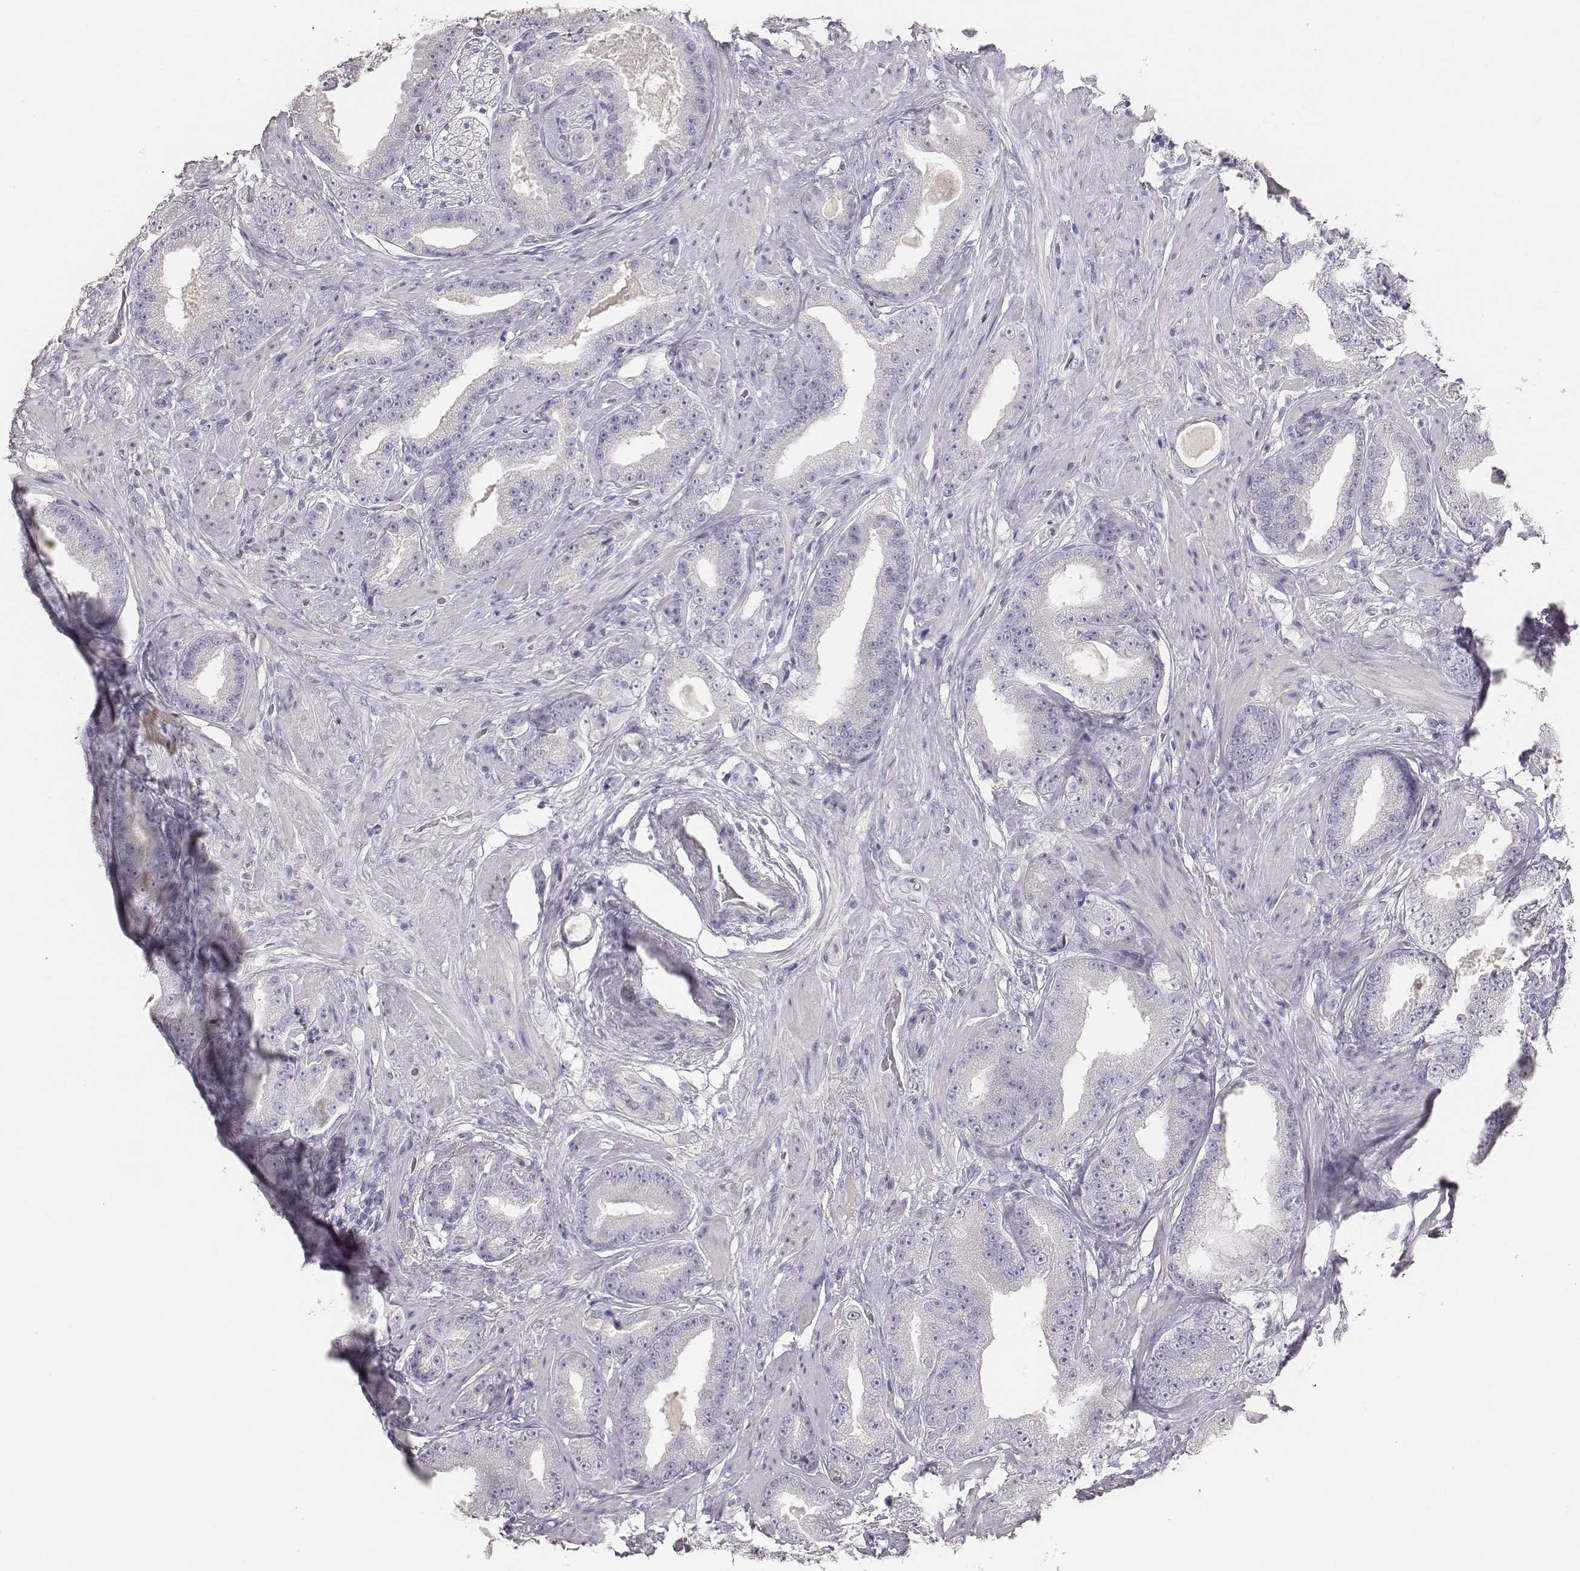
{"staining": {"intensity": "negative", "quantity": "none", "location": "none"}, "tissue": "prostate cancer", "cell_type": "Tumor cells", "image_type": "cancer", "snomed": [{"axis": "morphology", "description": "Adenocarcinoma, Low grade"}, {"axis": "topography", "description": "Prostate"}], "caption": "This histopathology image is of prostate adenocarcinoma (low-grade) stained with immunohistochemistry to label a protein in brown with the nuclei are counter-stained blue. There is no positivity in tumor cells.", "gene": "MYH6", "patient": {"sex": "male", "age": 60}}